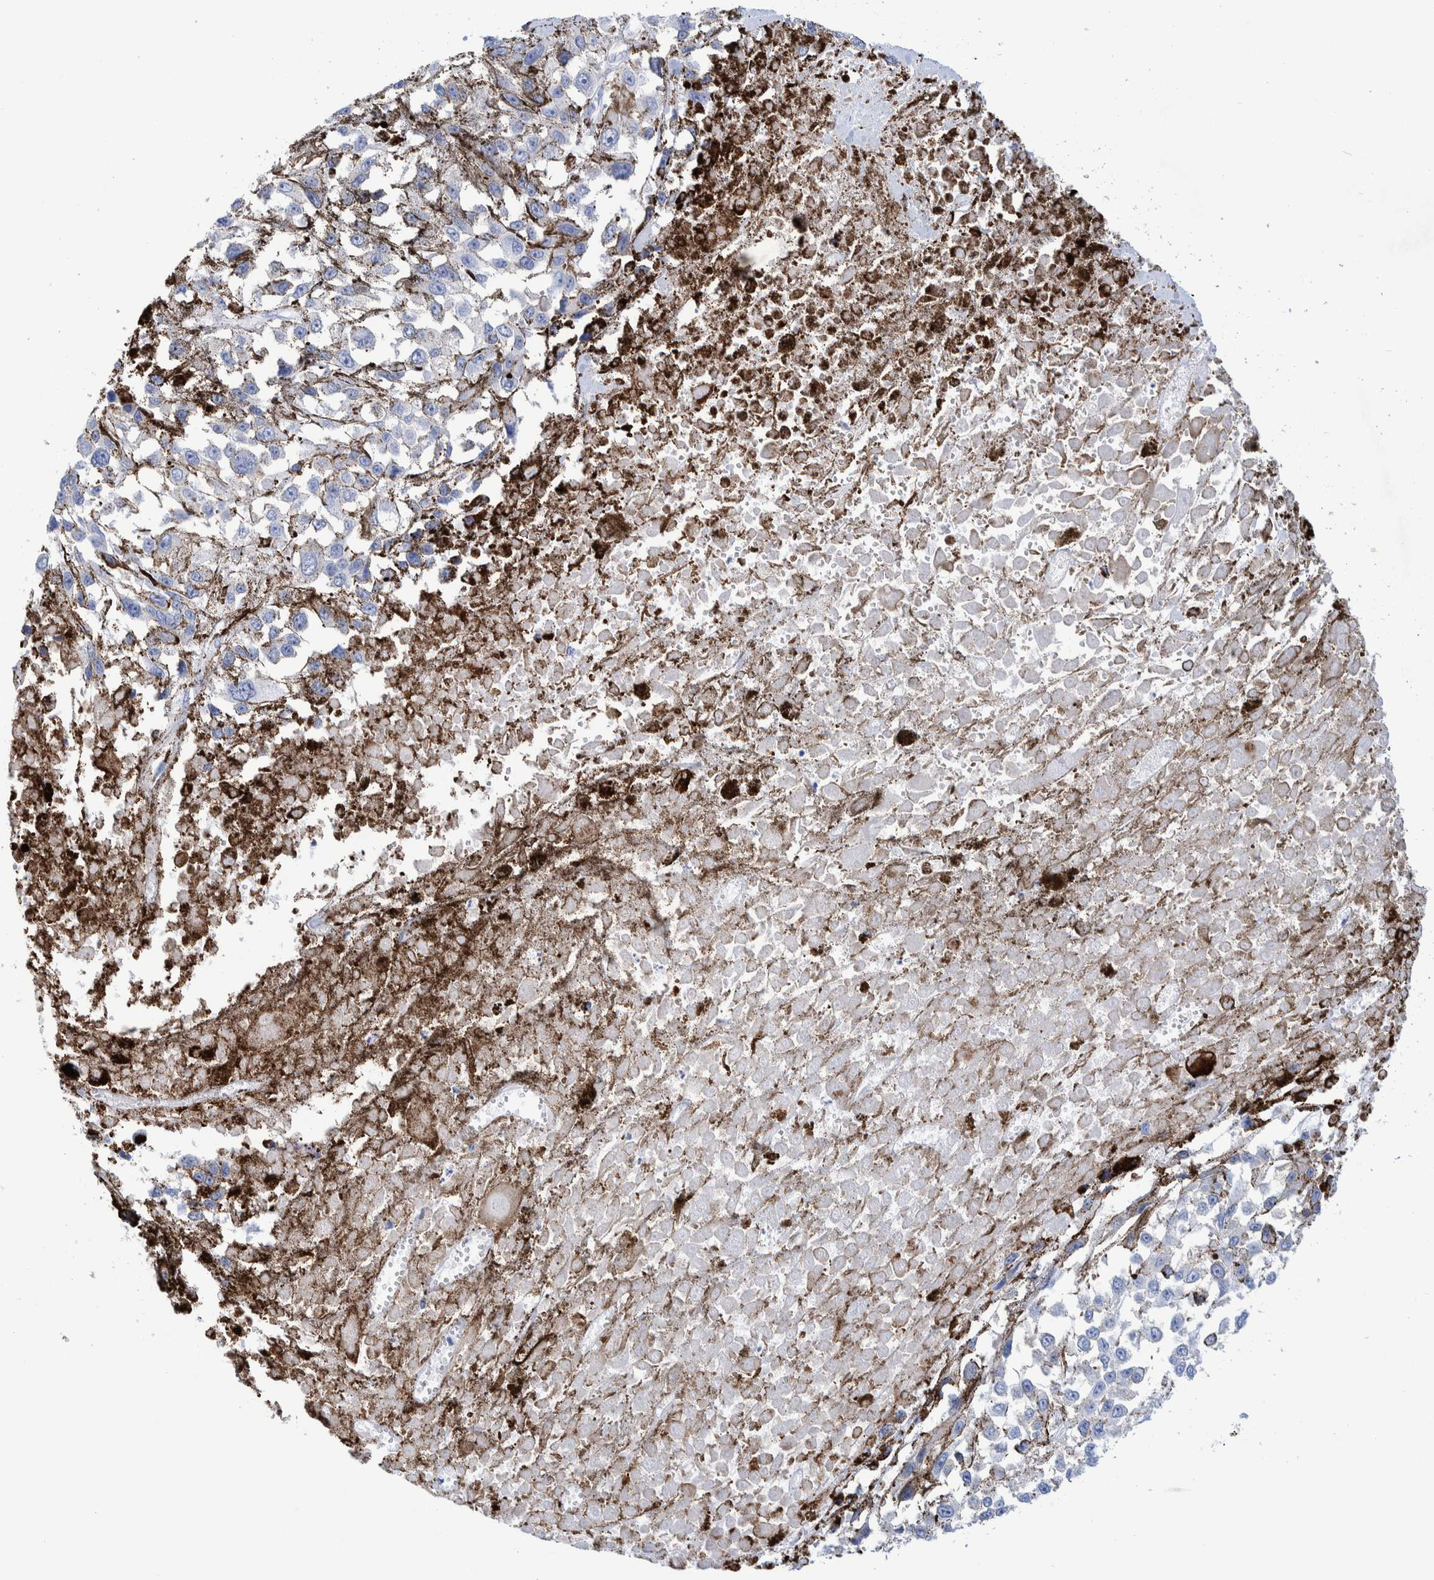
{"staining": {"intensity": "negative", "quantity": "none", "location": "none"}, "tissue": "melanoma", "cell_type": "Tumor cells", "image_type": "cancer", "snomed": [{"axis": "morphology", "description": "Malignant melanoma, Metastatic site"}, {"axis": "topography", "description": "Lymph node"}], "caption": "An immunohistochemistry (IHC) image of melanoma is shown. There is no staining in tumor cells of melanoma. (DAB (3,3'-diaminobenzidine) immunohistochemistry (IHC), high magnification).", "gene": "PERP", "patient": {"sex": "male", "age": 59}}